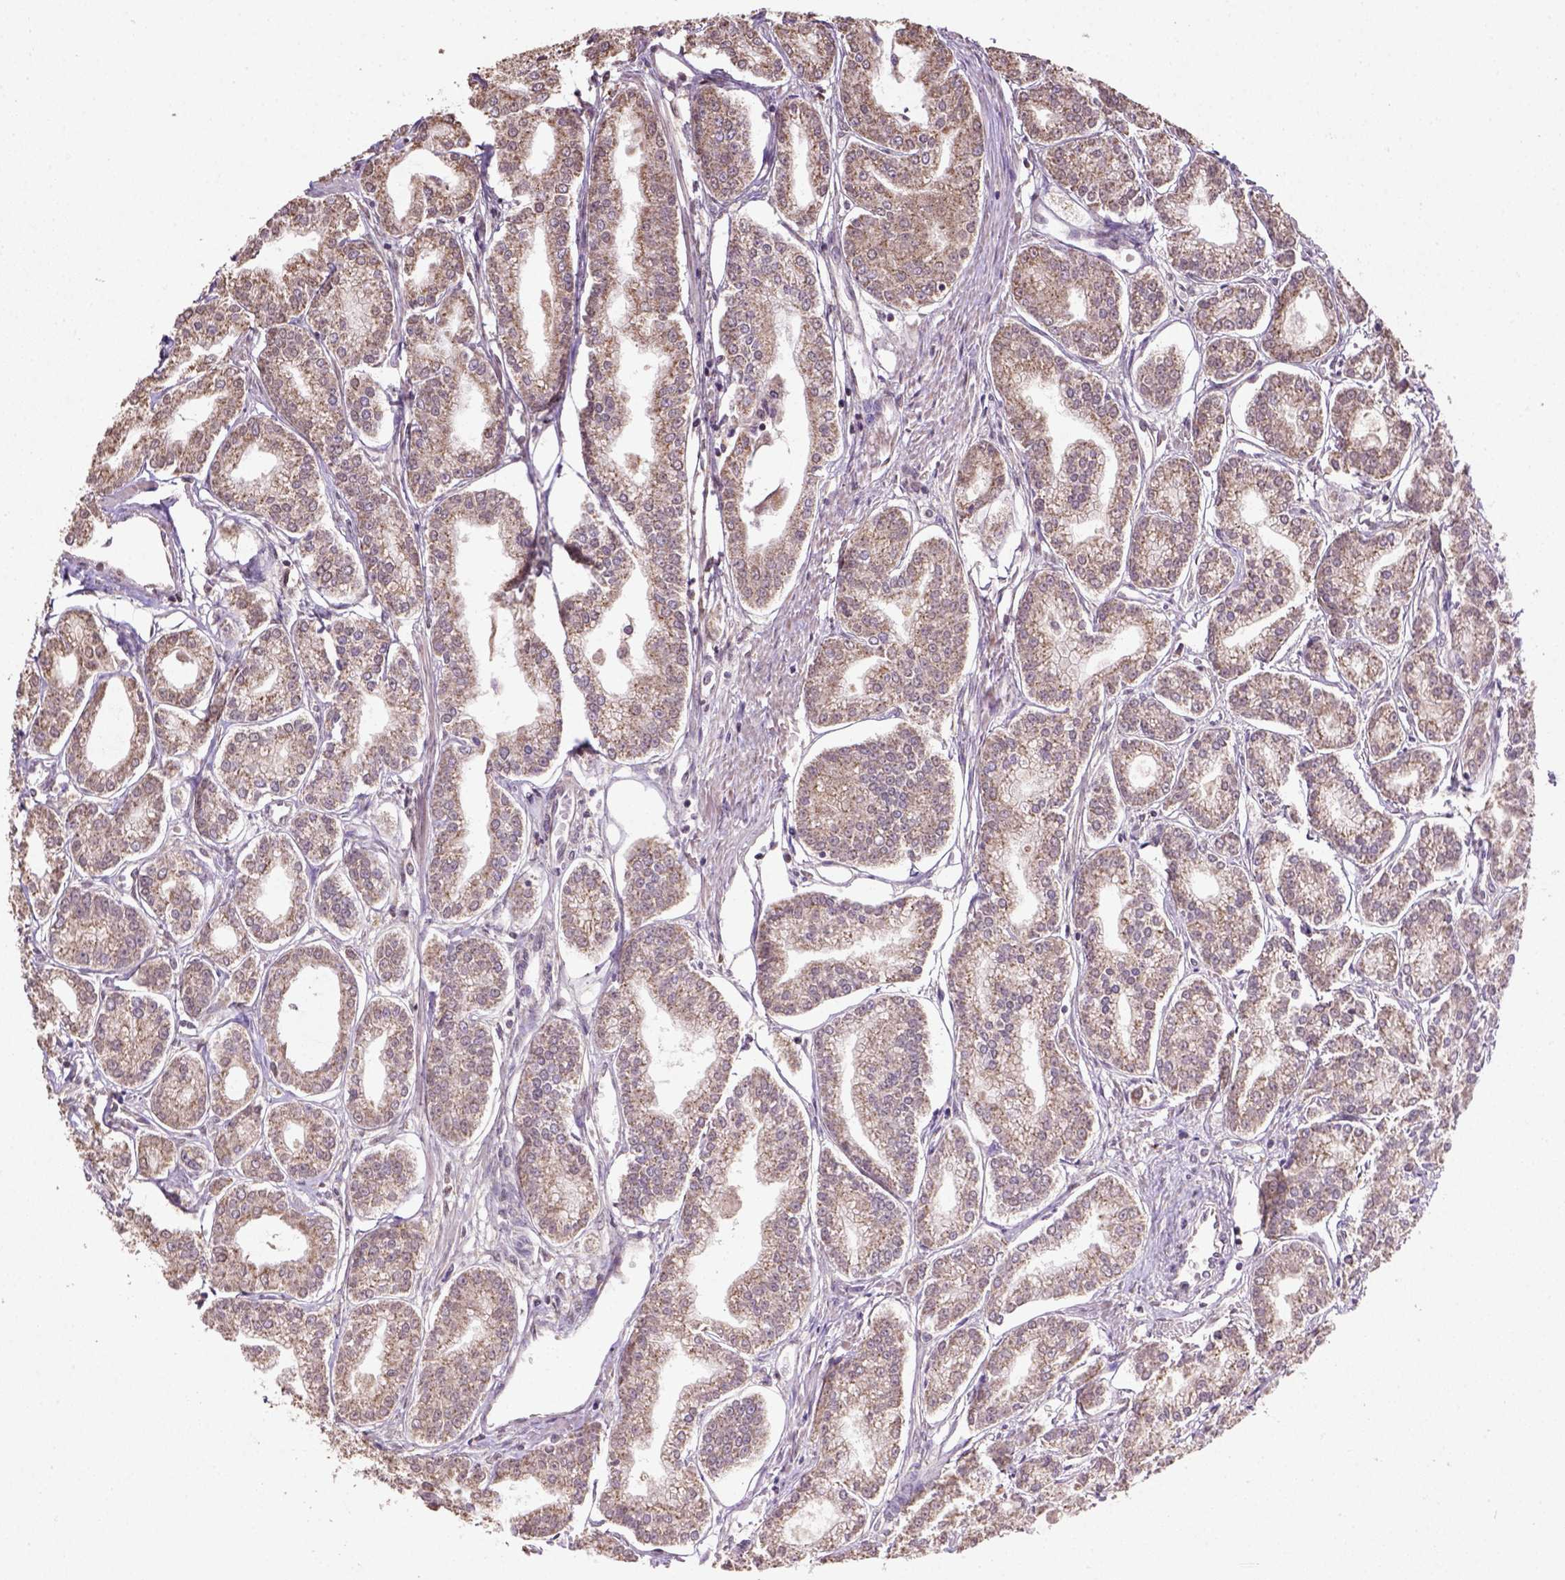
{"staining": {"intensity": "moderate", "quantity": ">75%", "location": "cytoplasmic/membranous"}, "tissue": "prostate cancer", "cell_type": "Tumor cells", "image_type": "cancer", "snomed": [{"axis": "morphology", "description": "Adenocarcinoma, NOS"}, {"axis": "topography", "description": "Prostate"}], "caption": "Immunohistochemical staining of human prostate cancer demonstrates moderate cytoplasmic/membranous protein expression in about >75% of tumor cells. (Stains: DAB in brown, nuclei in blue, Microscopy: brightfield microscopy at high magnification).", "gene": "NUDT10", "patient": {"sex": "male", "age": 71}}